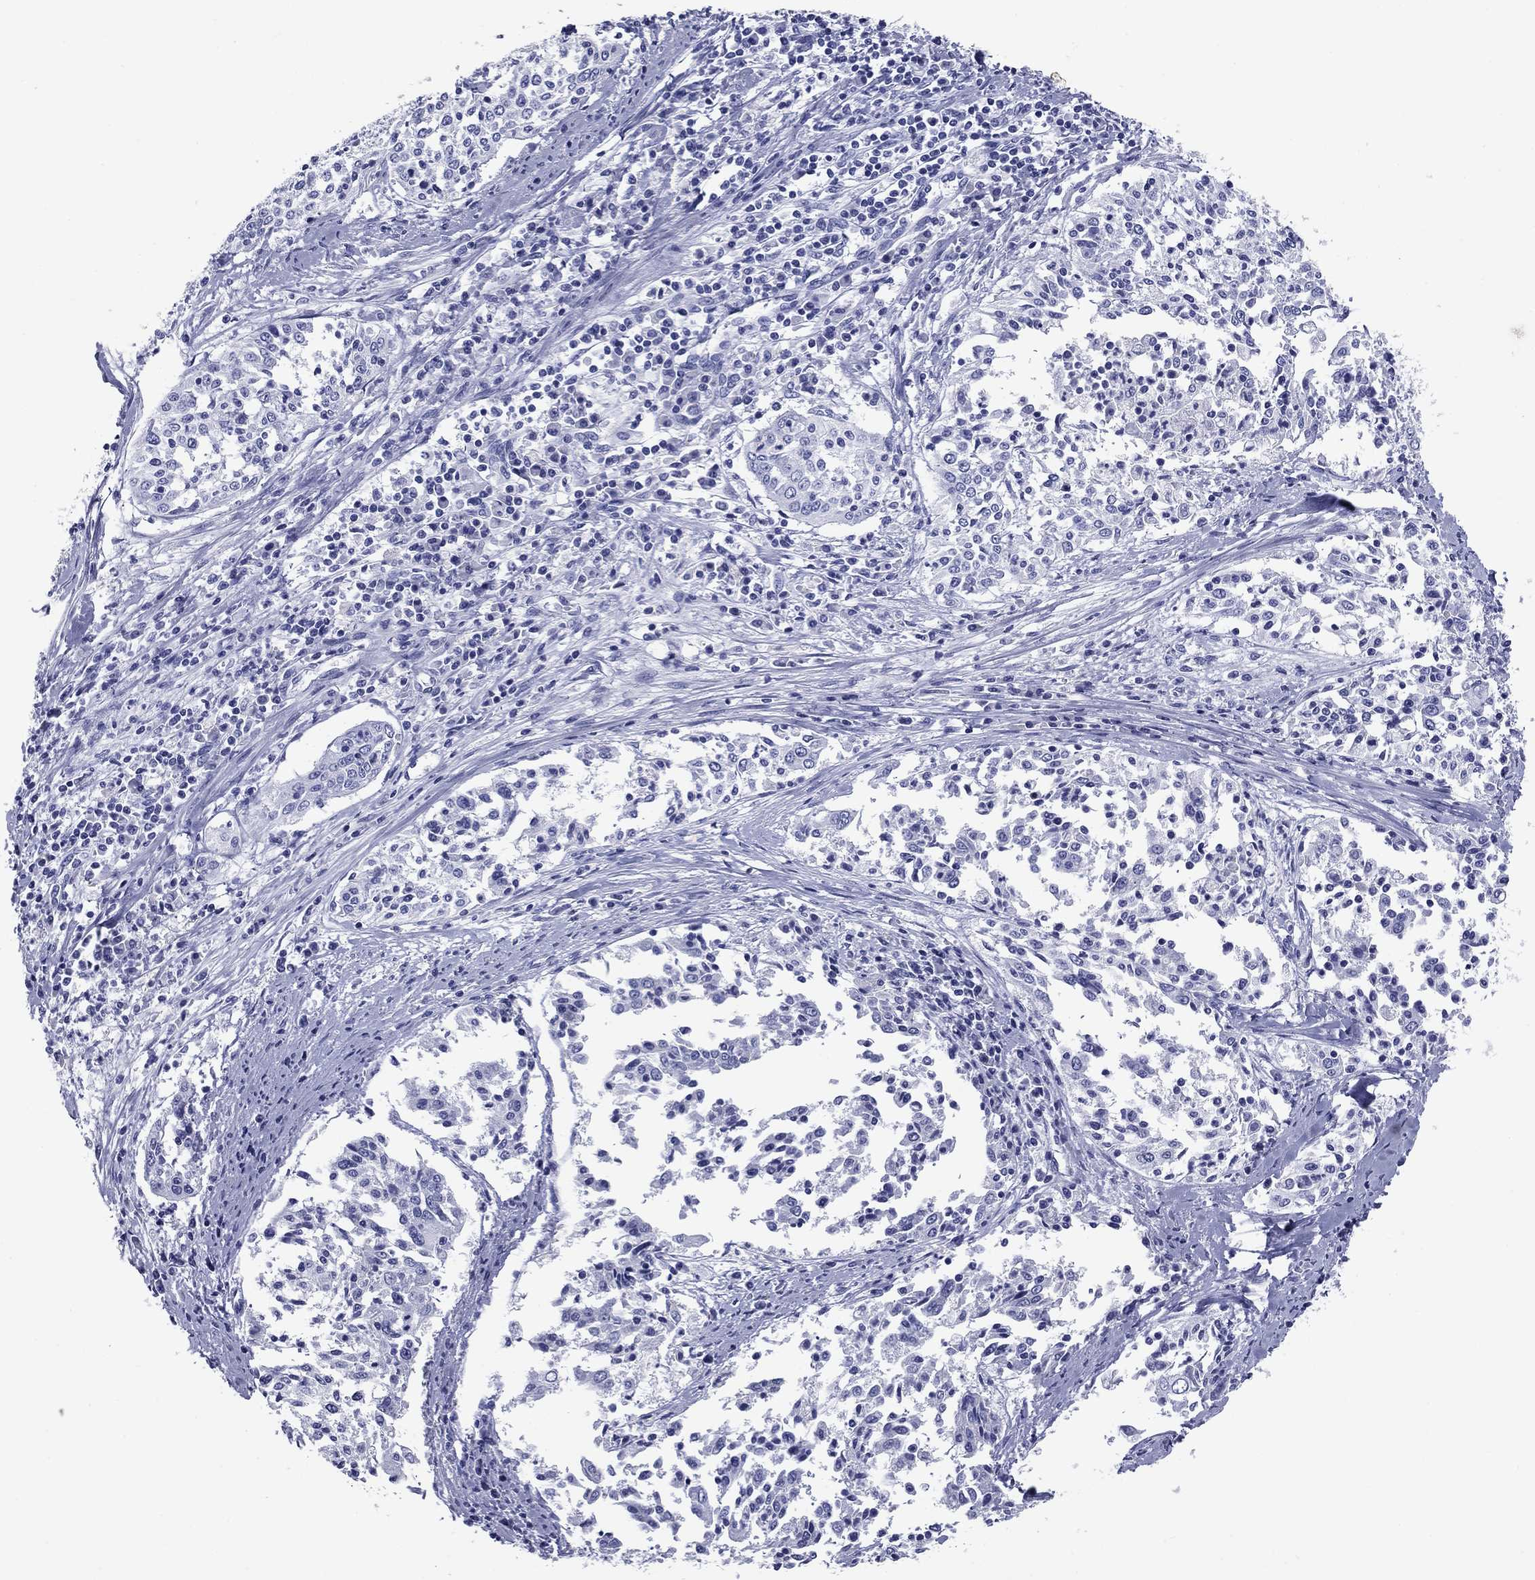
{"staining": {"intensity": "negative", "quantity": "none", "location": "none"}, "tissue": "cervical cancer", "cell_type": "Tumor cells", "image_type": "cancer", "snomed": [{"axis": "morphology", "description": "Squamous cell carcinoma, NOS"}, {"axis": "topography", "description": "Cervix"}], "caption": "Tumor cells are negative for brown protein staining in cervical squamous cell carcinoma. (IHC, brightfield microscopy, high magnification).", "gene": "NPPA", "patient": {"sex": "female", "age": 41}}